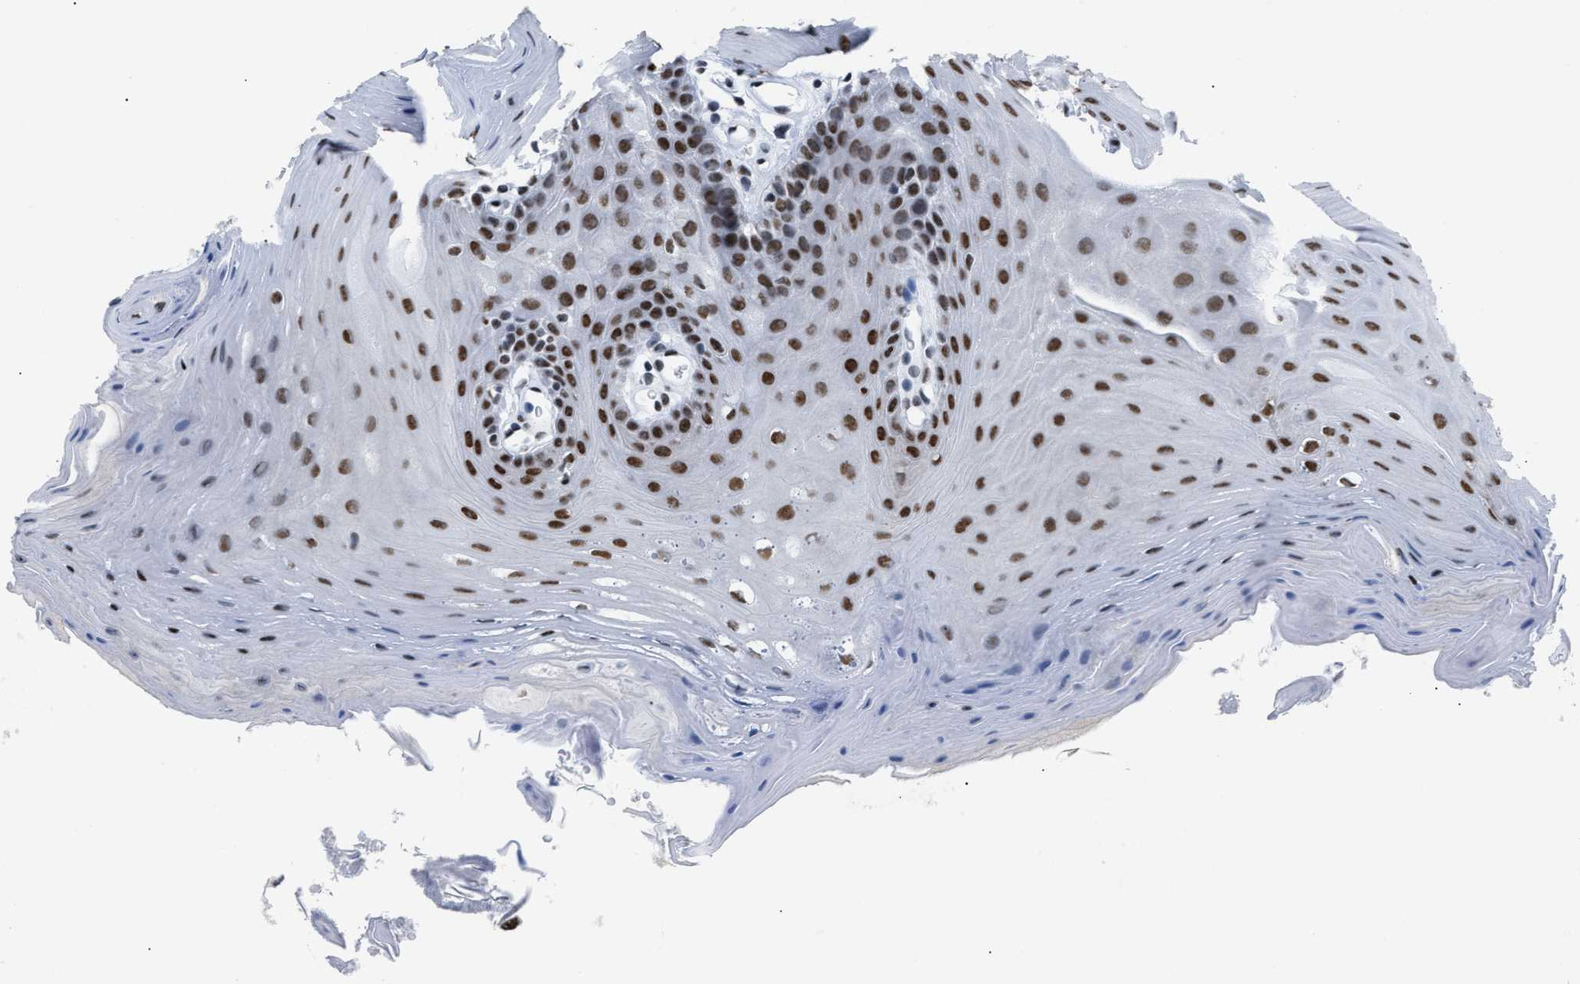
{"staining": {"intensity": "strong", "quantity": ">75%", "location": "nuclear"}, "tissue": "oral mucosa", "cell_type": "Squamous epithelial cells", "image_type": "normal", "snomed": [{"axis": "morphology", "description": "Normal tissue, NOS"}, {"axis": "morphology", "description": "Squamous cell carcinoma, NOS"}, {"axis": "topography", "description": "Oral tissue"}, {"axis": "topography", "description": "Head-Neck"}], "caption": "The micrograph reveals staining of normal oral mucosa, revealing strong nuclear protein positivity (brown color) within squamous epithelial cells. The protein is shown in brown color, while the nuclei are stained blue.", "gene": "CCAR2", "patient": {"sex": "male", "age": 71}}